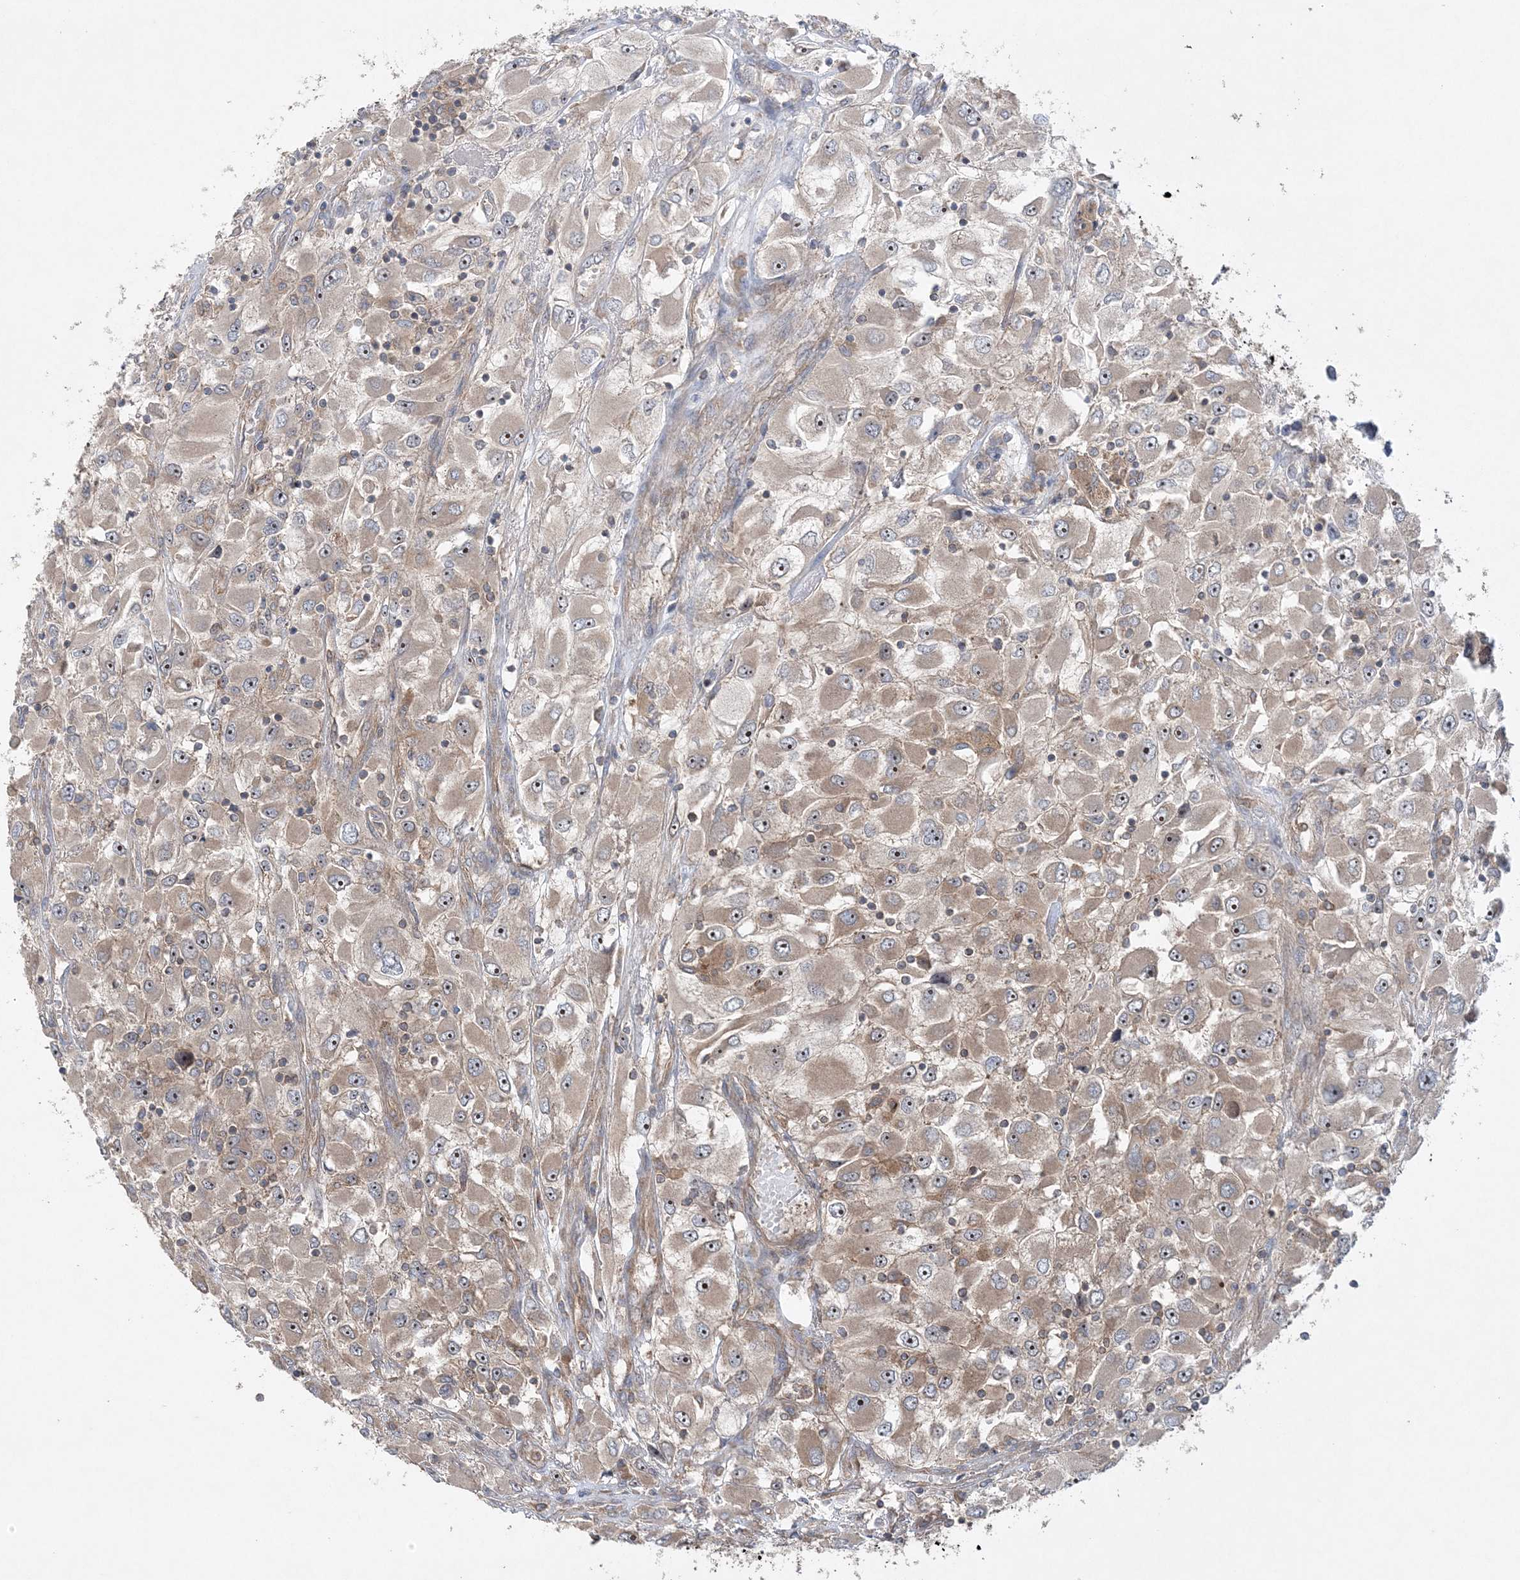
{"staining": {"intensity": "moderate", "quantity": "<25%", "location": "cytoplasmic/membranous,nuclear"}, "tissue": "renal cancer", "cell_type": "Tumor cells", "image_type": "cancer", "snomed": [{"axis": "morphology", "description": "Adenocarcinoma, NOS"}, {"axis": "topography", "description": "Kidney"}], "caption": "IHC (DAB) staining of human adenocarcinoma (renal) demonstrates moderate cytoplasmic/membranous and nuclear protein staining in about <25% of tumor cells.", "gene": "ACAP2", "patient": {"sex": "female", "age": 52}}